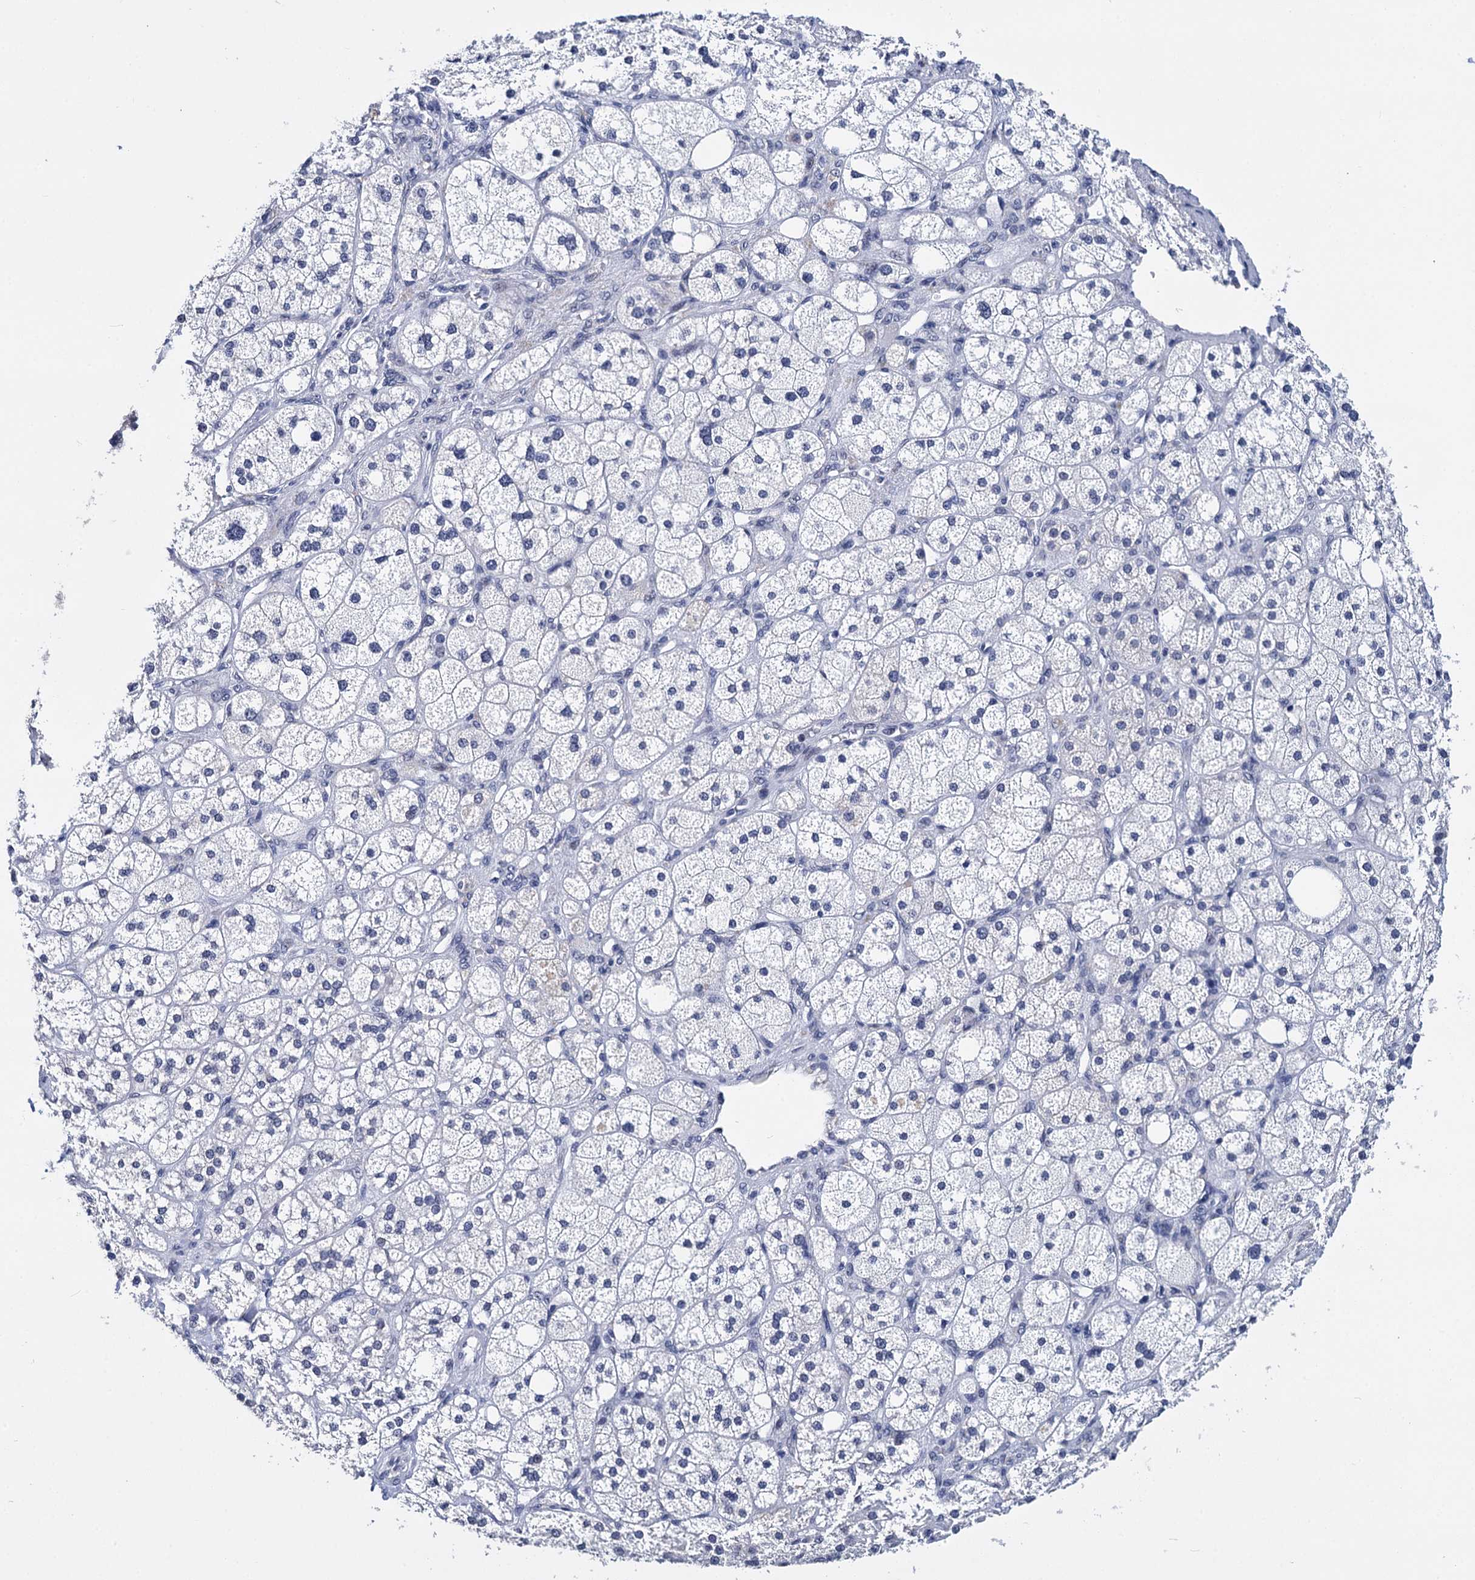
{"staining": {"intensity": "negative", "quantity": "none", "location": "none"}, "tissue": "adrenal gland", "cell_type": "Glandular cells", "image_type": "normal", "snomed": [{"axis": "morphology", "description": "Normal tissue, NOS"}, {"axis": "topography", "description": "Adrenal gland"}], "caption": "IHC of normal human adrenal gland shows no expression in glandular cells.", "gene": "MAGEA4", "patient": {"sex": "male", "age": 61}}